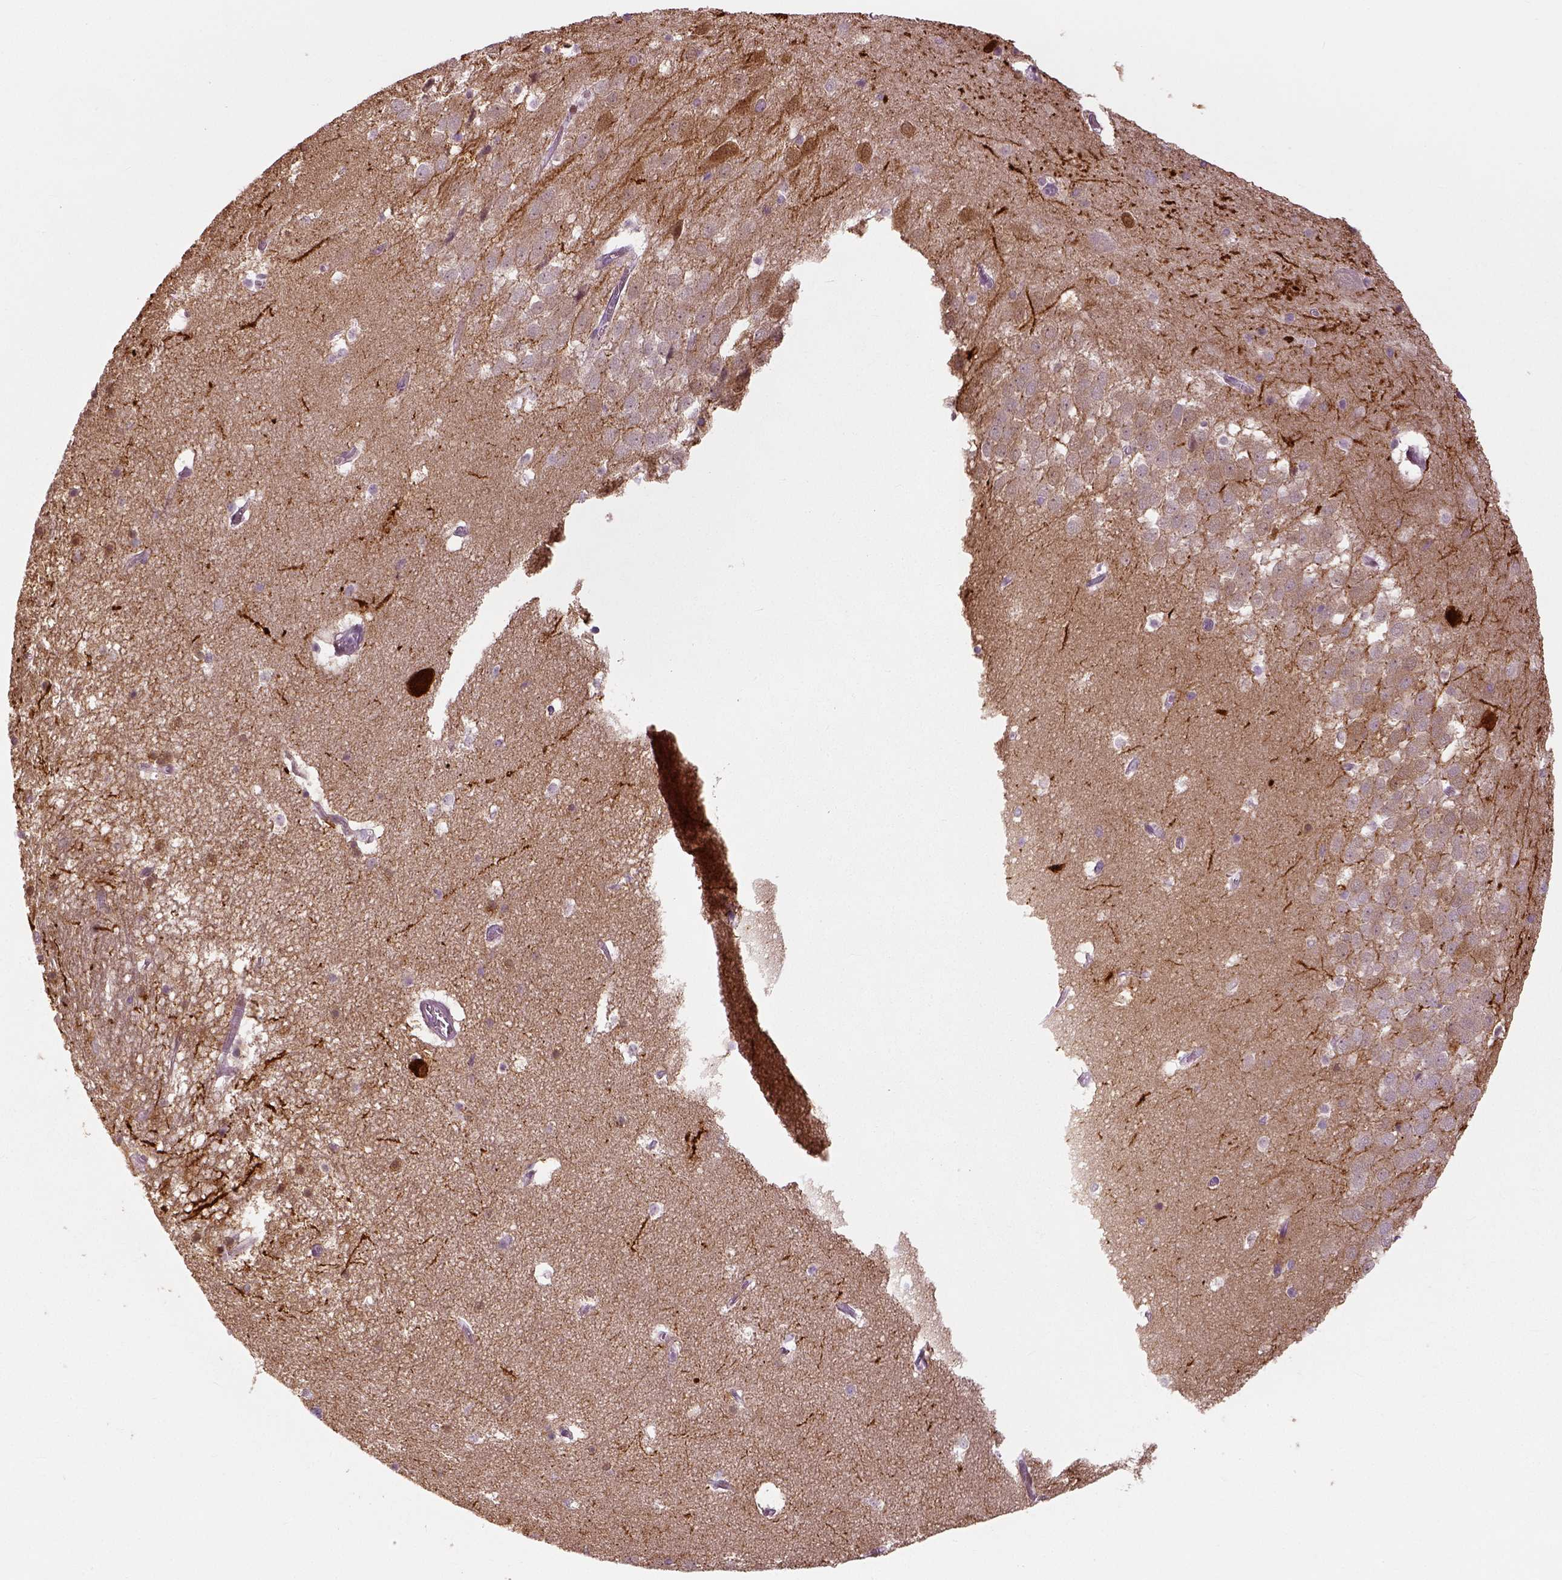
{"staining": {"intensity": "moderate", "quantity": "<25%", "location": "cytoplasmic/membranous"}, "tissue": "hippocampus", "cell_type": "Glial cells", "image_type": "normal", "snomed": [{"axis": "morphology", "description": "Normal tissue, NOS"}, {"axis": "topography", "description": "Hippocampus"}], "caption": "This histopathology image demonstrates IHC staining of benign human hippocampus, with low moderate cytoplasmic/membranous positivity in approximately <25% of glial cells.", "gene": "NECAB1", "patient": {"sex": "male", "age": 45}}